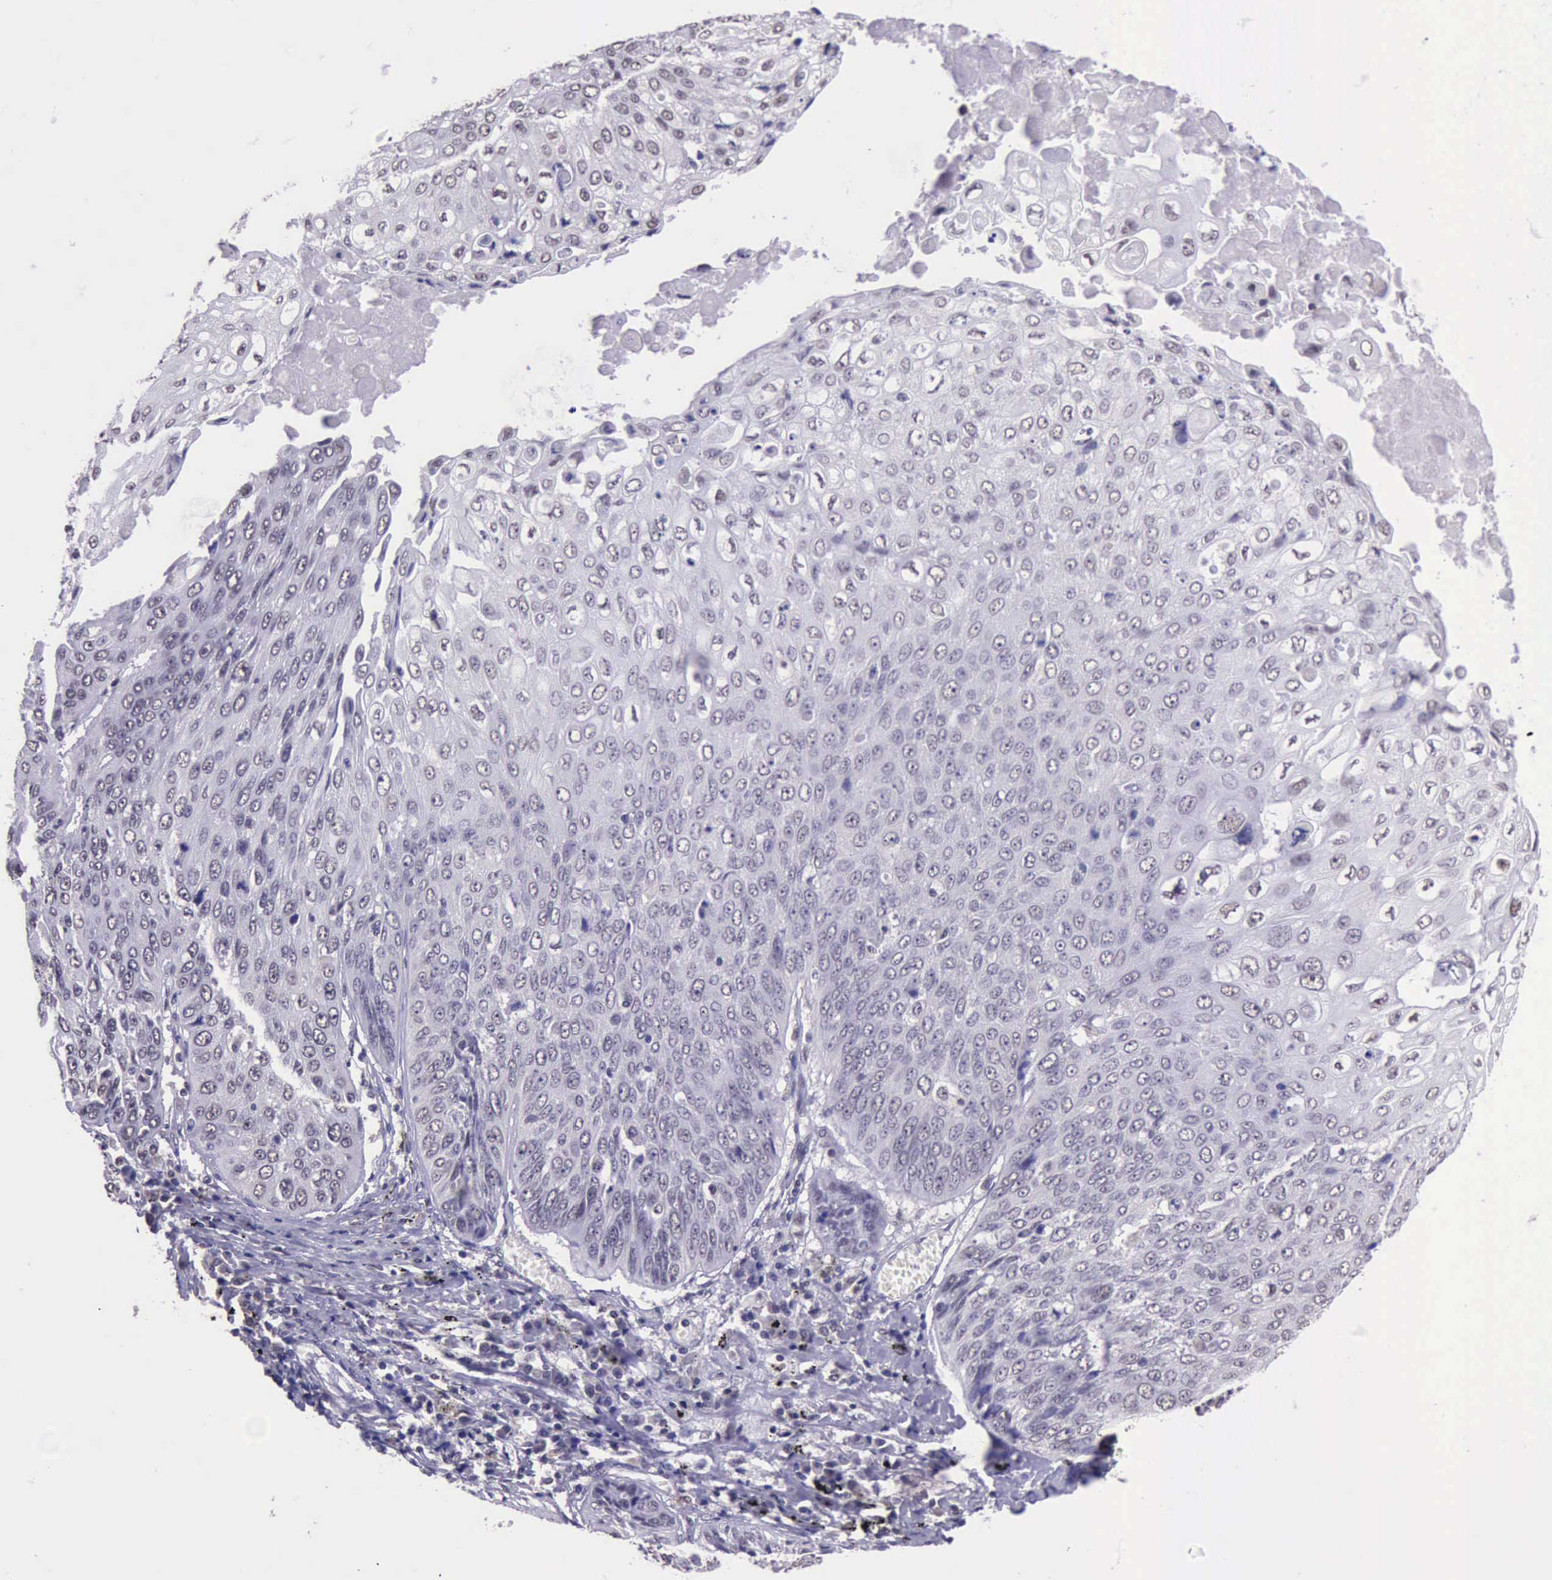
{"staining": {"intensity": "weak", "quantity": "<25%", "location": "nuclear"}, "tissue": "lung cancer", "cell_type": "Tumor cells", "image_type": "cancer", "snomed": [{"axis": "morphology", "description": "Adenocarcinoma, NOS"}, {"axis": "topography", "description": "Lung"}], "caption": "IHC histopathology image of neoplastic tissue: adenocarcinoma (lung) stained with DAB (3,3'-diaminobenzidine) reveals no significant protein expression in tumor cells.", "gene": "PRPF39", "patient": {"sex": "male", "age": 60}}